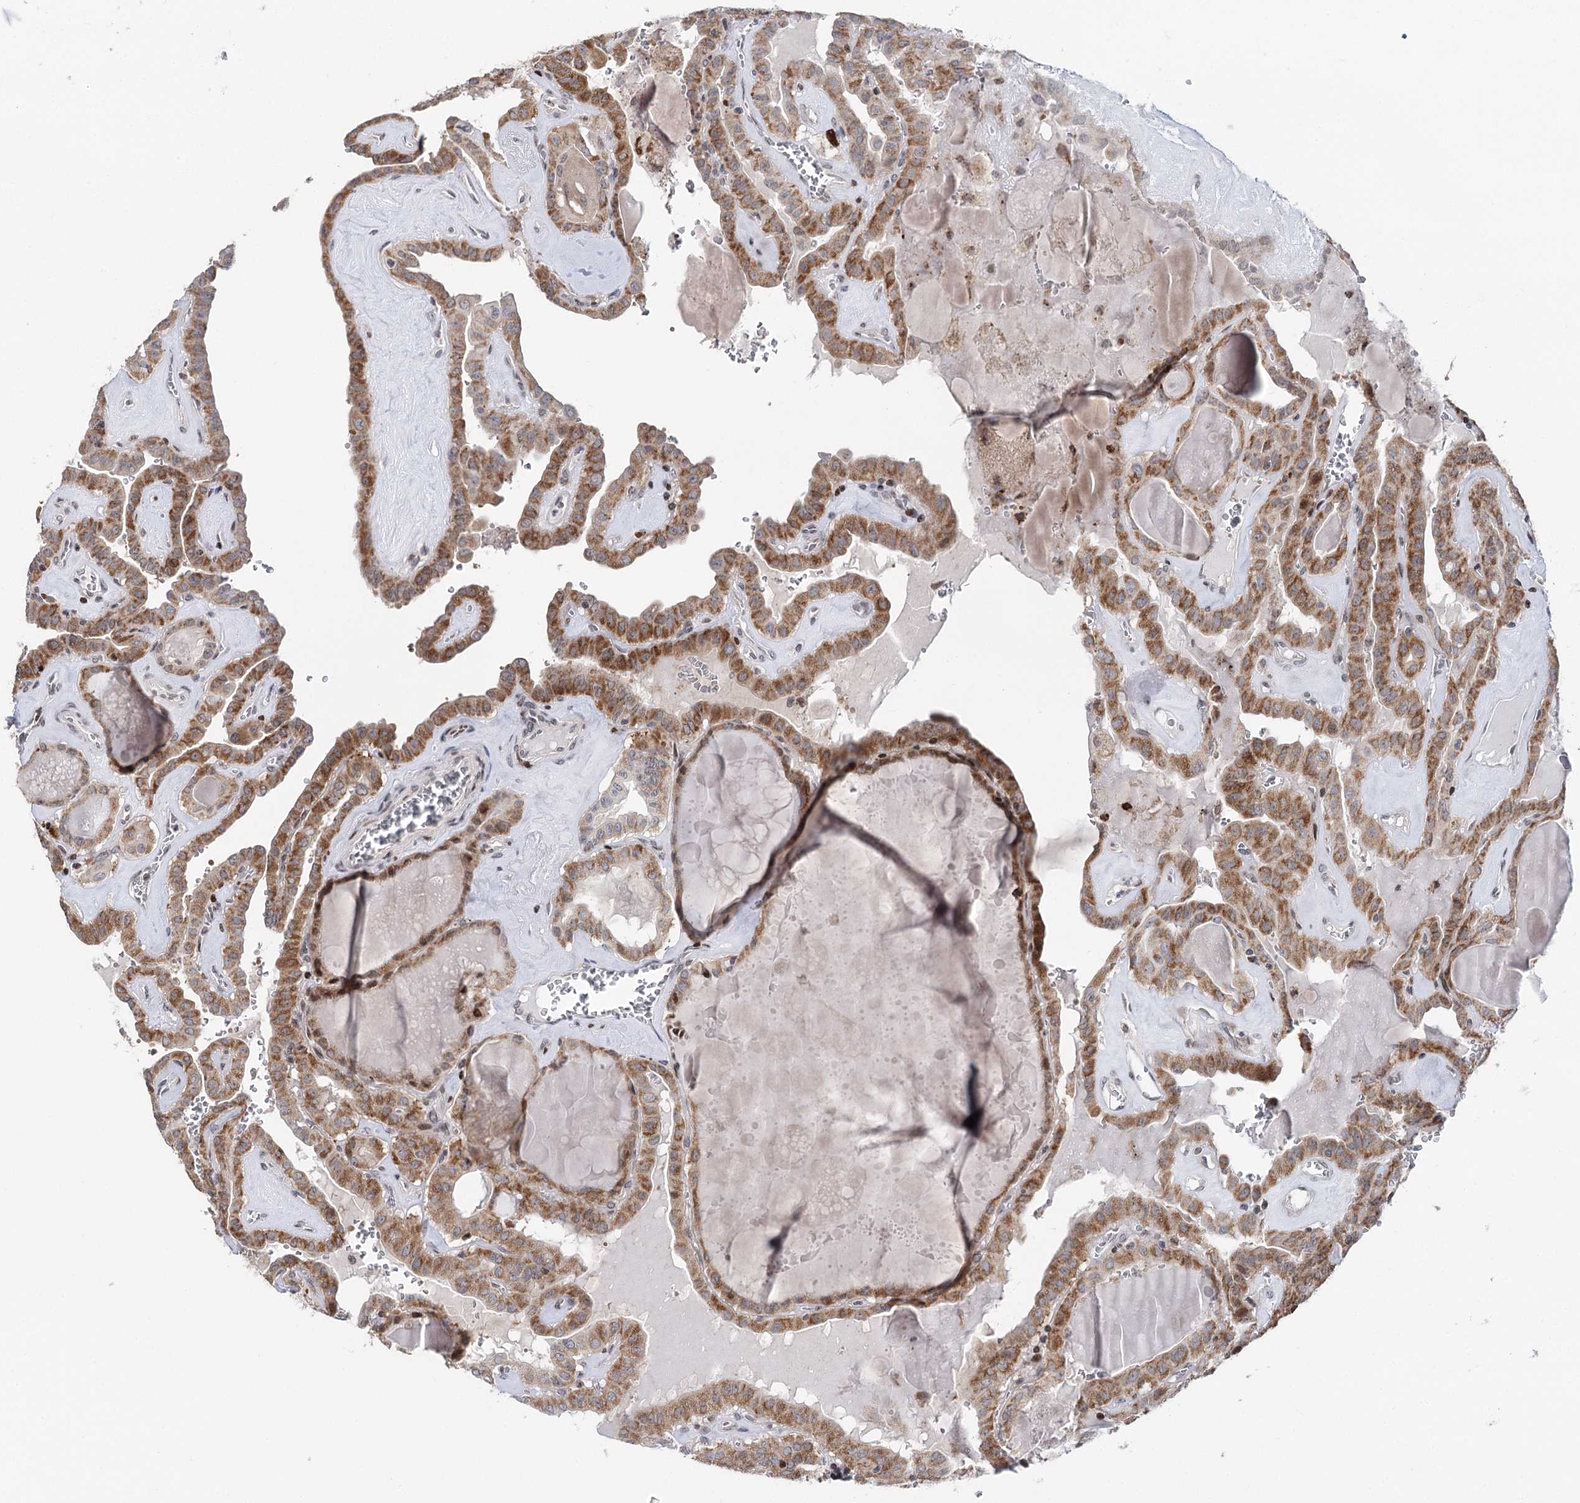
{"staining": {"intensity": "moderate", "quantity": ">75%", "location": "cytoplasmic/membranous"}, "tissue": "thyroid cancer", "cell_type": "Tumor cells", "image_type": "cancer", "snomed": [{"axis": "morphology", "description": "Papillary adenocarcinoma, NOS"}, {"axis": "topography", "description": "Thyroid gland"}], "caption": "Thyroid cancer stained for a protein shows moderate cytoplasmic/membranous positivity in tumor cells. The staining was performed using DAB, with brown indicating positive protein expression. Nuclei are stained blue with hematoxylin.", "gene": "PTGR1", "patient": {"sex": "male", "age": 52}}